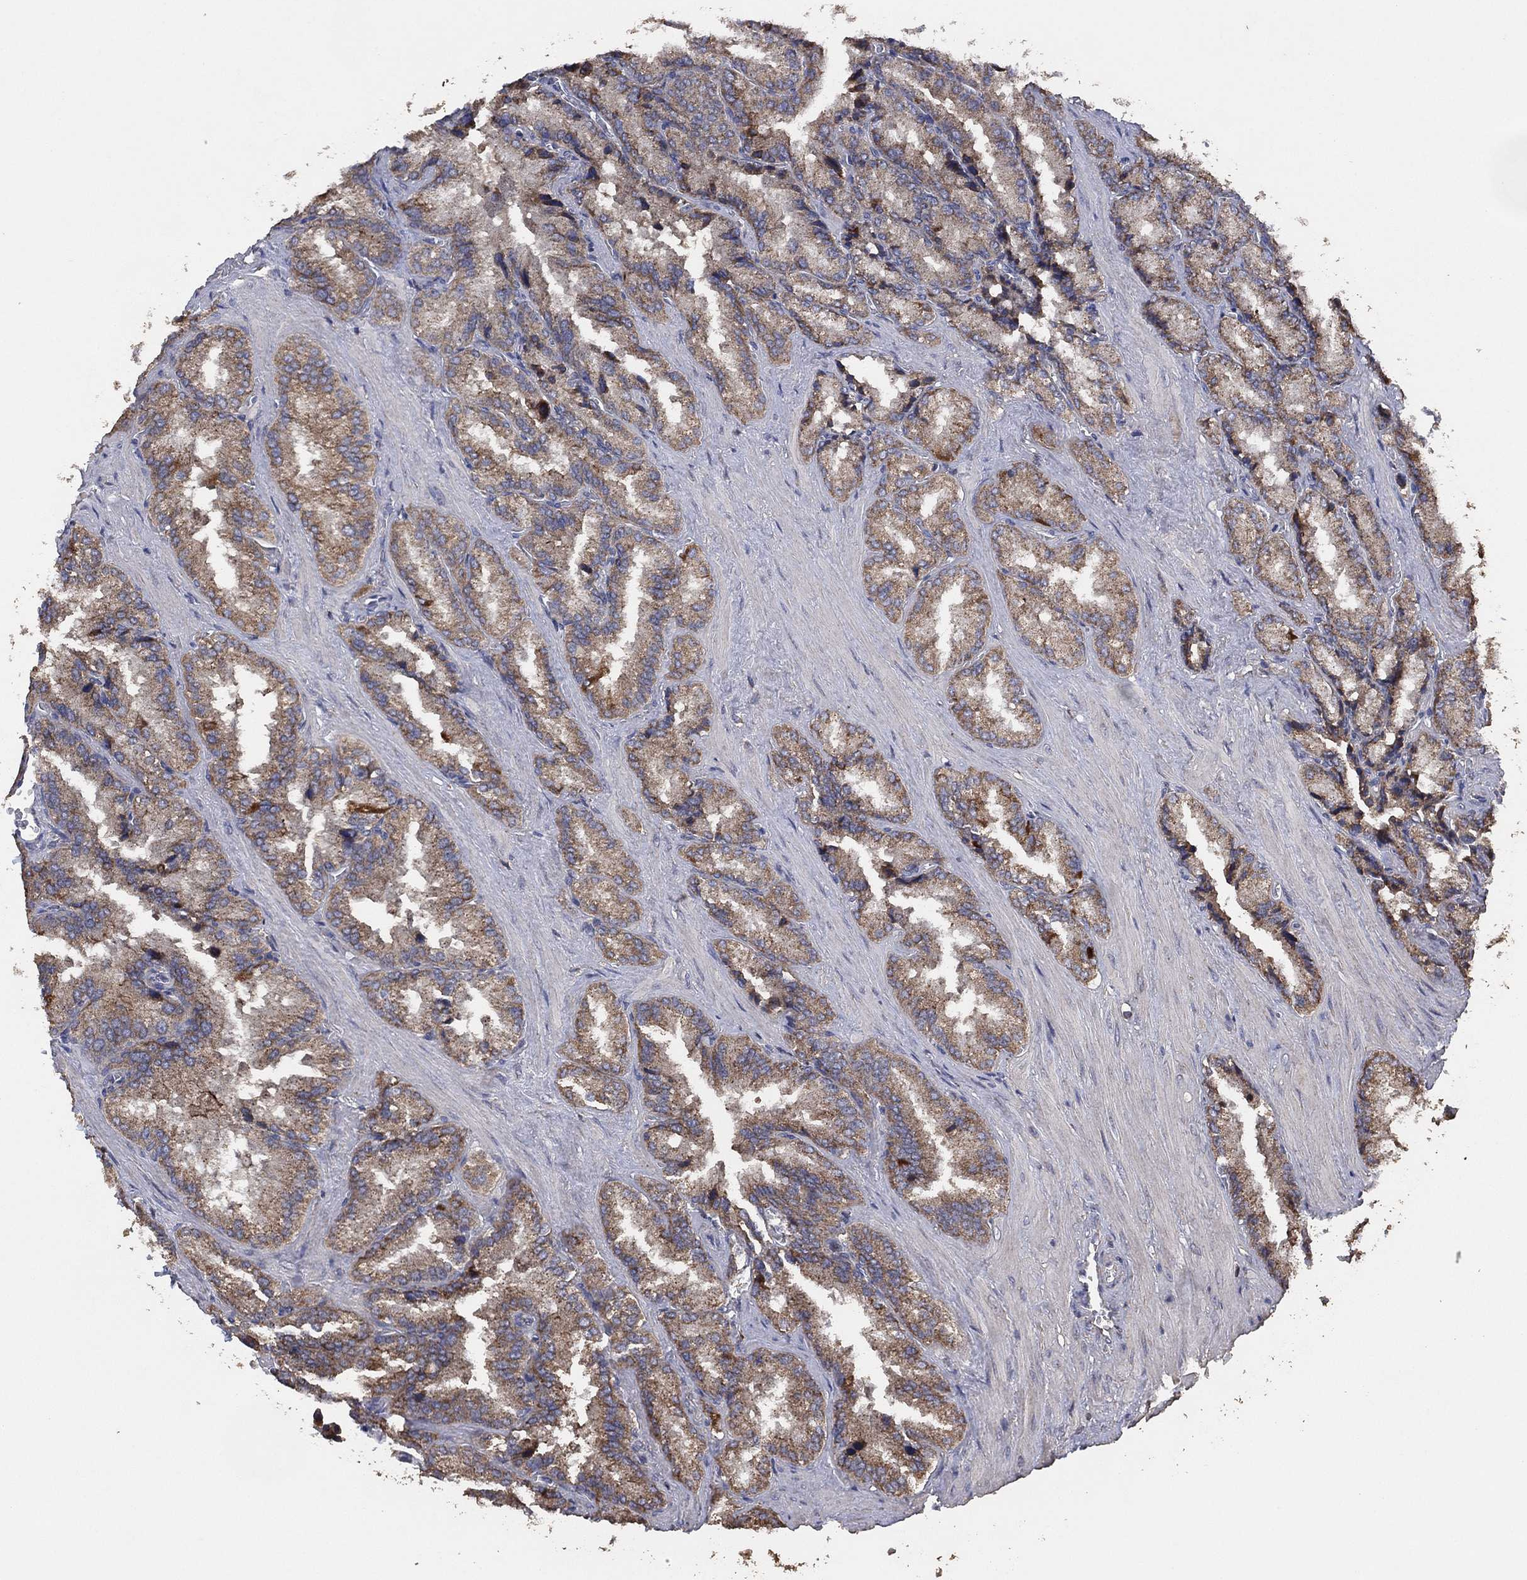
{"staining": {"intensity": "weak", "quantity": ">75%", "location": "cytoplasmic/membranous"}, "tissue": "seminal vesicle", "cell_type": "Glandular cells", "image_type": "normal", "snomed": [{"axis": "morphology", "description": "Normal tissue, NOS"}, {"axis": "topography", "description": "Seminal veicle"}], "caption": "Approximately >75% of glandular cells in unremarkable human seminal vesicle show weak cytoplasmic/membranous protein staining as visualized by brown immunohistochemical staining.", "gene": "LIMD1", "patient": {"sex": "male", "age": 37}}